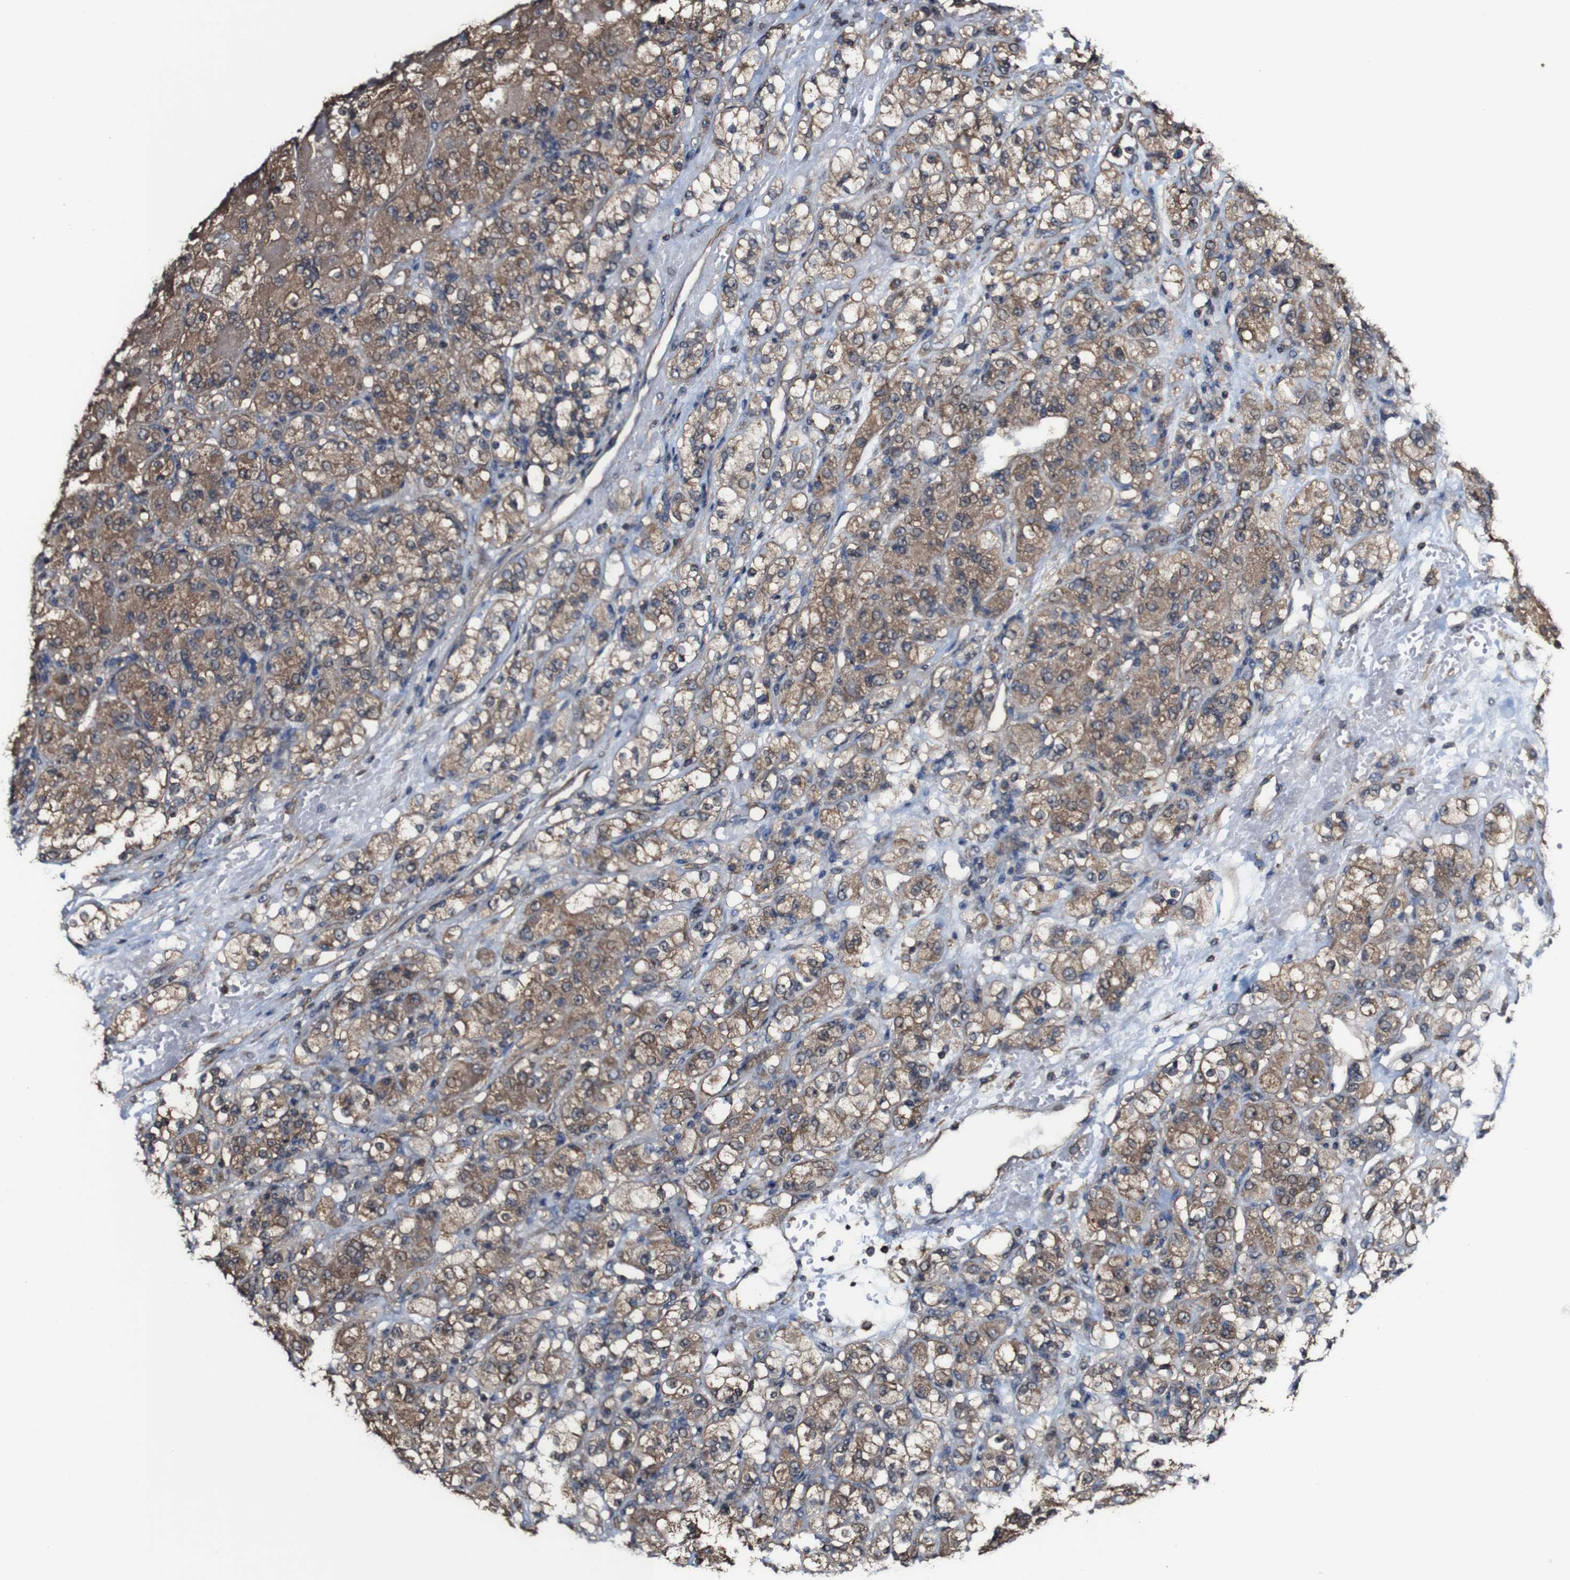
{"staining": {"intensity": "moderate", "quantity": ">75%", "location": "cytoplasmic/membranous"}, "tissue": "renal cancer", "cell_type": "Tumor cells", "image_type": "cancer", "snomed": [{"axis": "morphology", "description": "Normal tissue, NOS"}, {"axis": "morphology", "description": "Adenocarcinoma, NOS"}, {"axis": "topography", "description": "Kidney"}], "caption": "A high-resolution micrograph shows immunohistochemistry (IHC) staining of renal adenocarcinoma, which reveals moderate cytoplasmic/membranous staining in about >75% of tumor cells. The protein is shown in brown color, while the nuclei are stained blue.", "gene": "PTPRR", "patient": {"sex": "male", "age": 61}}